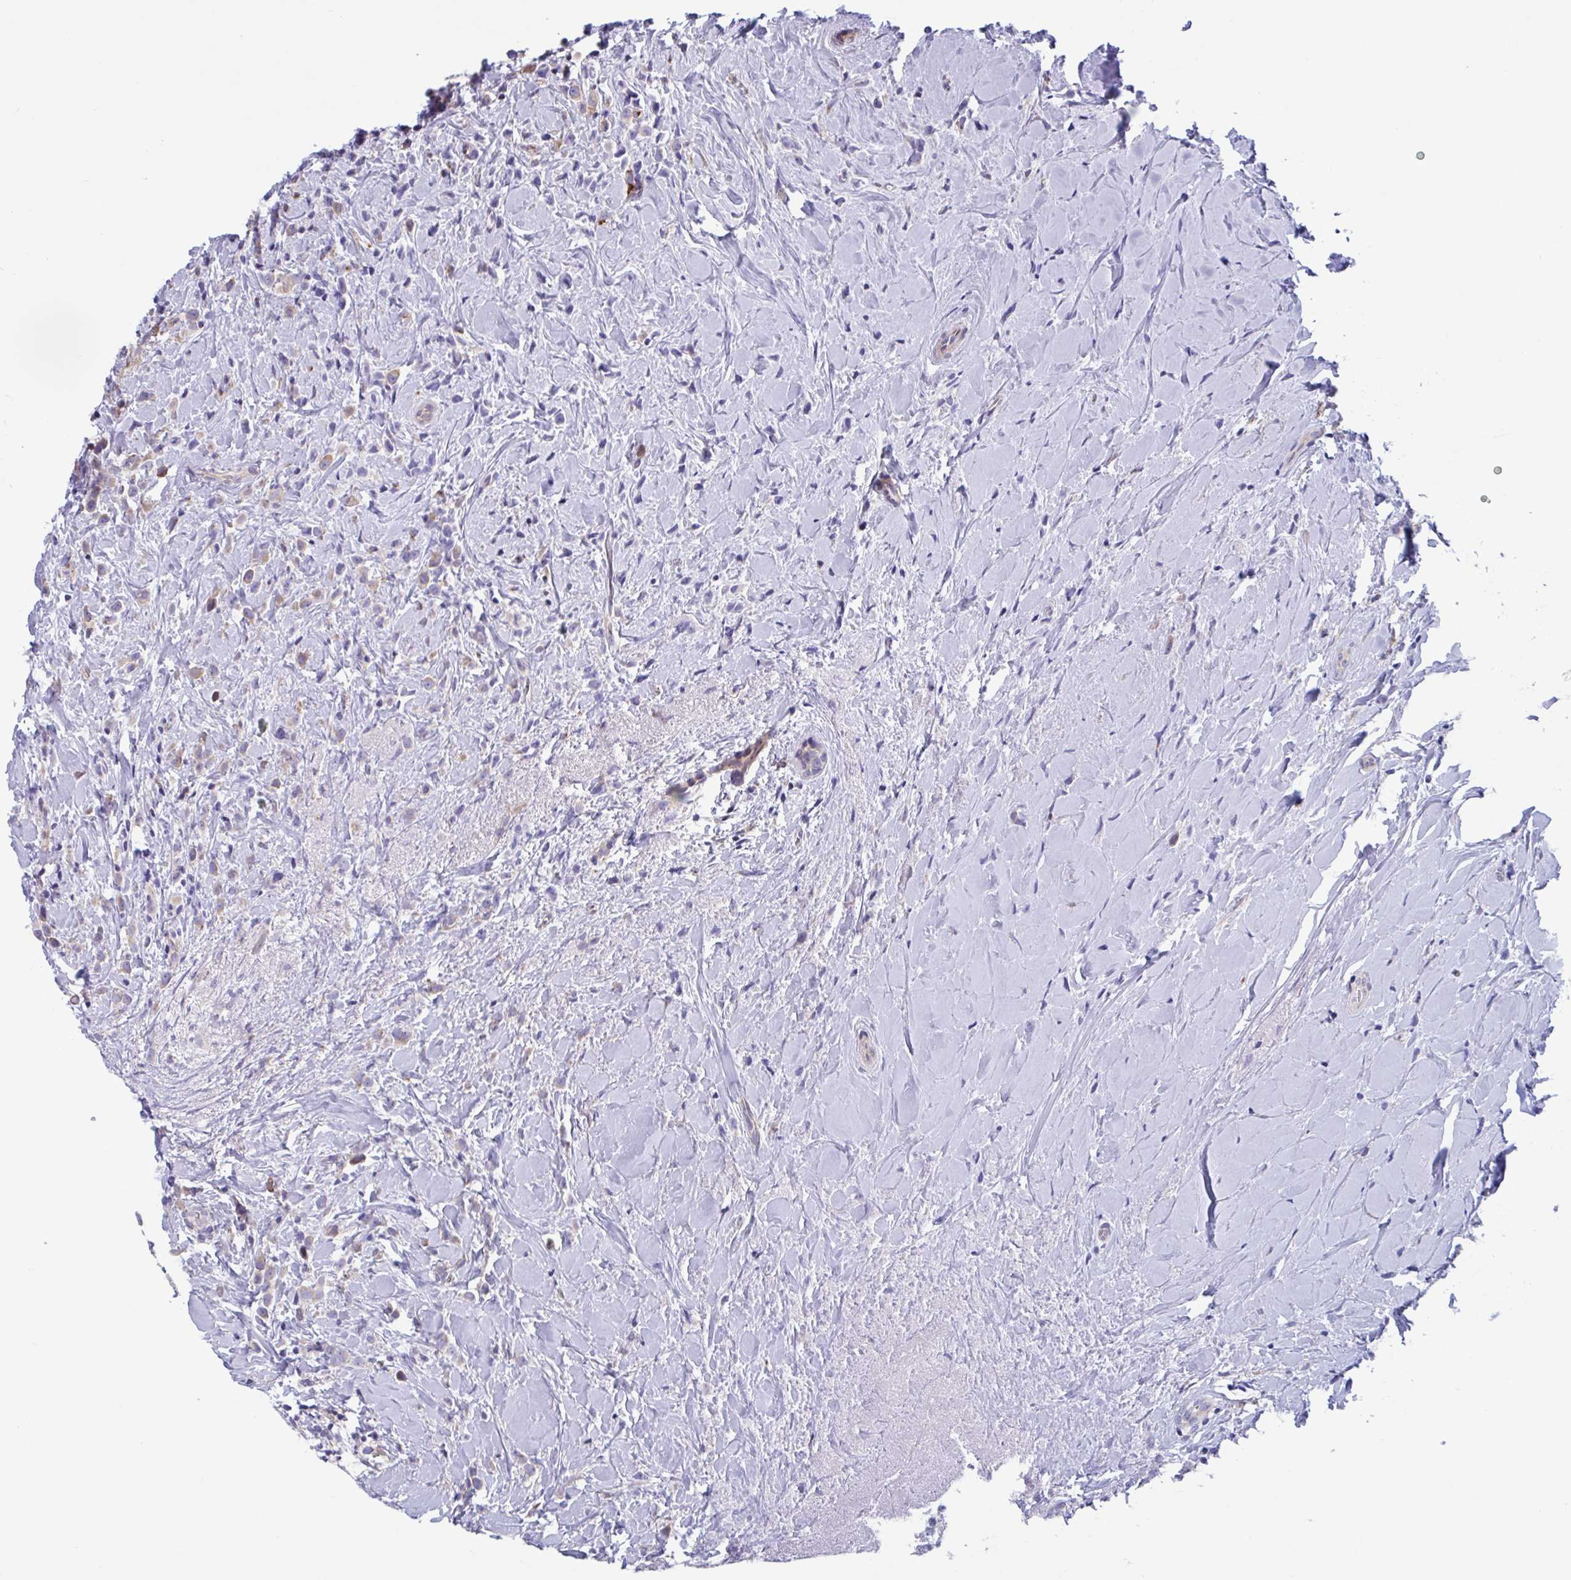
{"staining": {"intensity": "negative", "quantity": "none", "location": "none"}, "tissue": "breast cancer", "cell_type": "Tumor cells", "image_type": "cancer", "snomed": [{"axis": "morphology", "description": "Duct carcinoma"}, {"axis": "topography", "description": "Breast"}], "caption": "The image demonstrates no staining of tumor cells in breast cancer. (Brightfield microscopy of DAB immunohistochemistry (IHC) at high magnification).", "gene": "RPL22L1", "patient": {"sex": "female", "age": 80}}